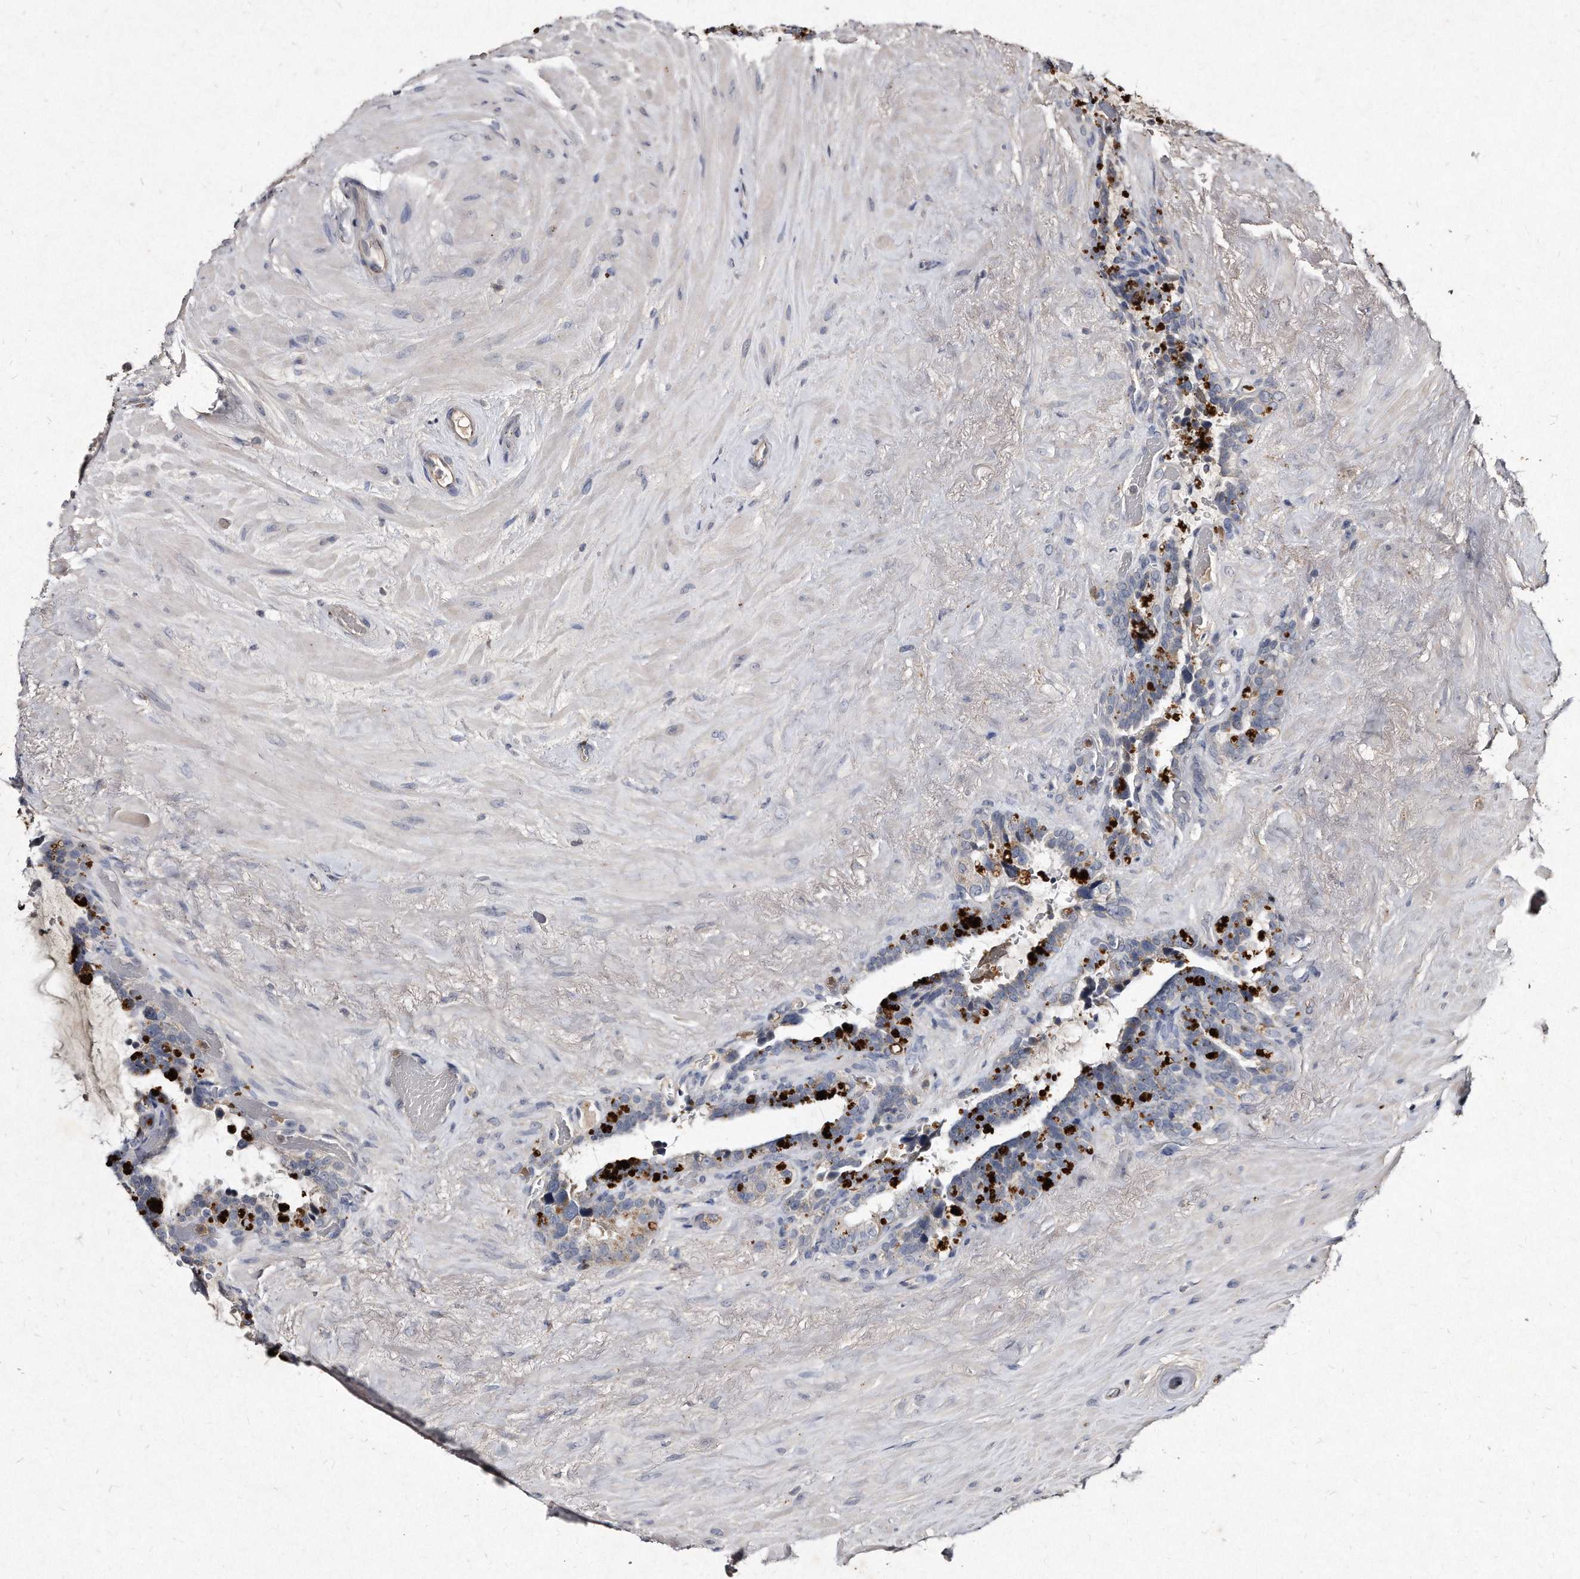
{"staining": {"intensity": "negative", "quantity": "none", "location": "none"}, "tissue": "seminal vesicle", "cell_type": "Glandular cells", "image_type": "normal", "snomed": [{"axis": "morphology", "description": "Normal tissue, NOS"}, {"axis": "topography", "description": "Seminal veicle"}], "caption": "Benign seminal vesicle was stained to show a protein in brown. There is no significant staining in glandular cells. The staining was performed using DAB (3,3'-diaminobenzidine) to visualize the protein expression in brown, while the nuclei were stained in blue with hematoxylin (Magnification: 20x).", "gene": "KLHDC3", "patient": {"sex": "male", "age": 80}}